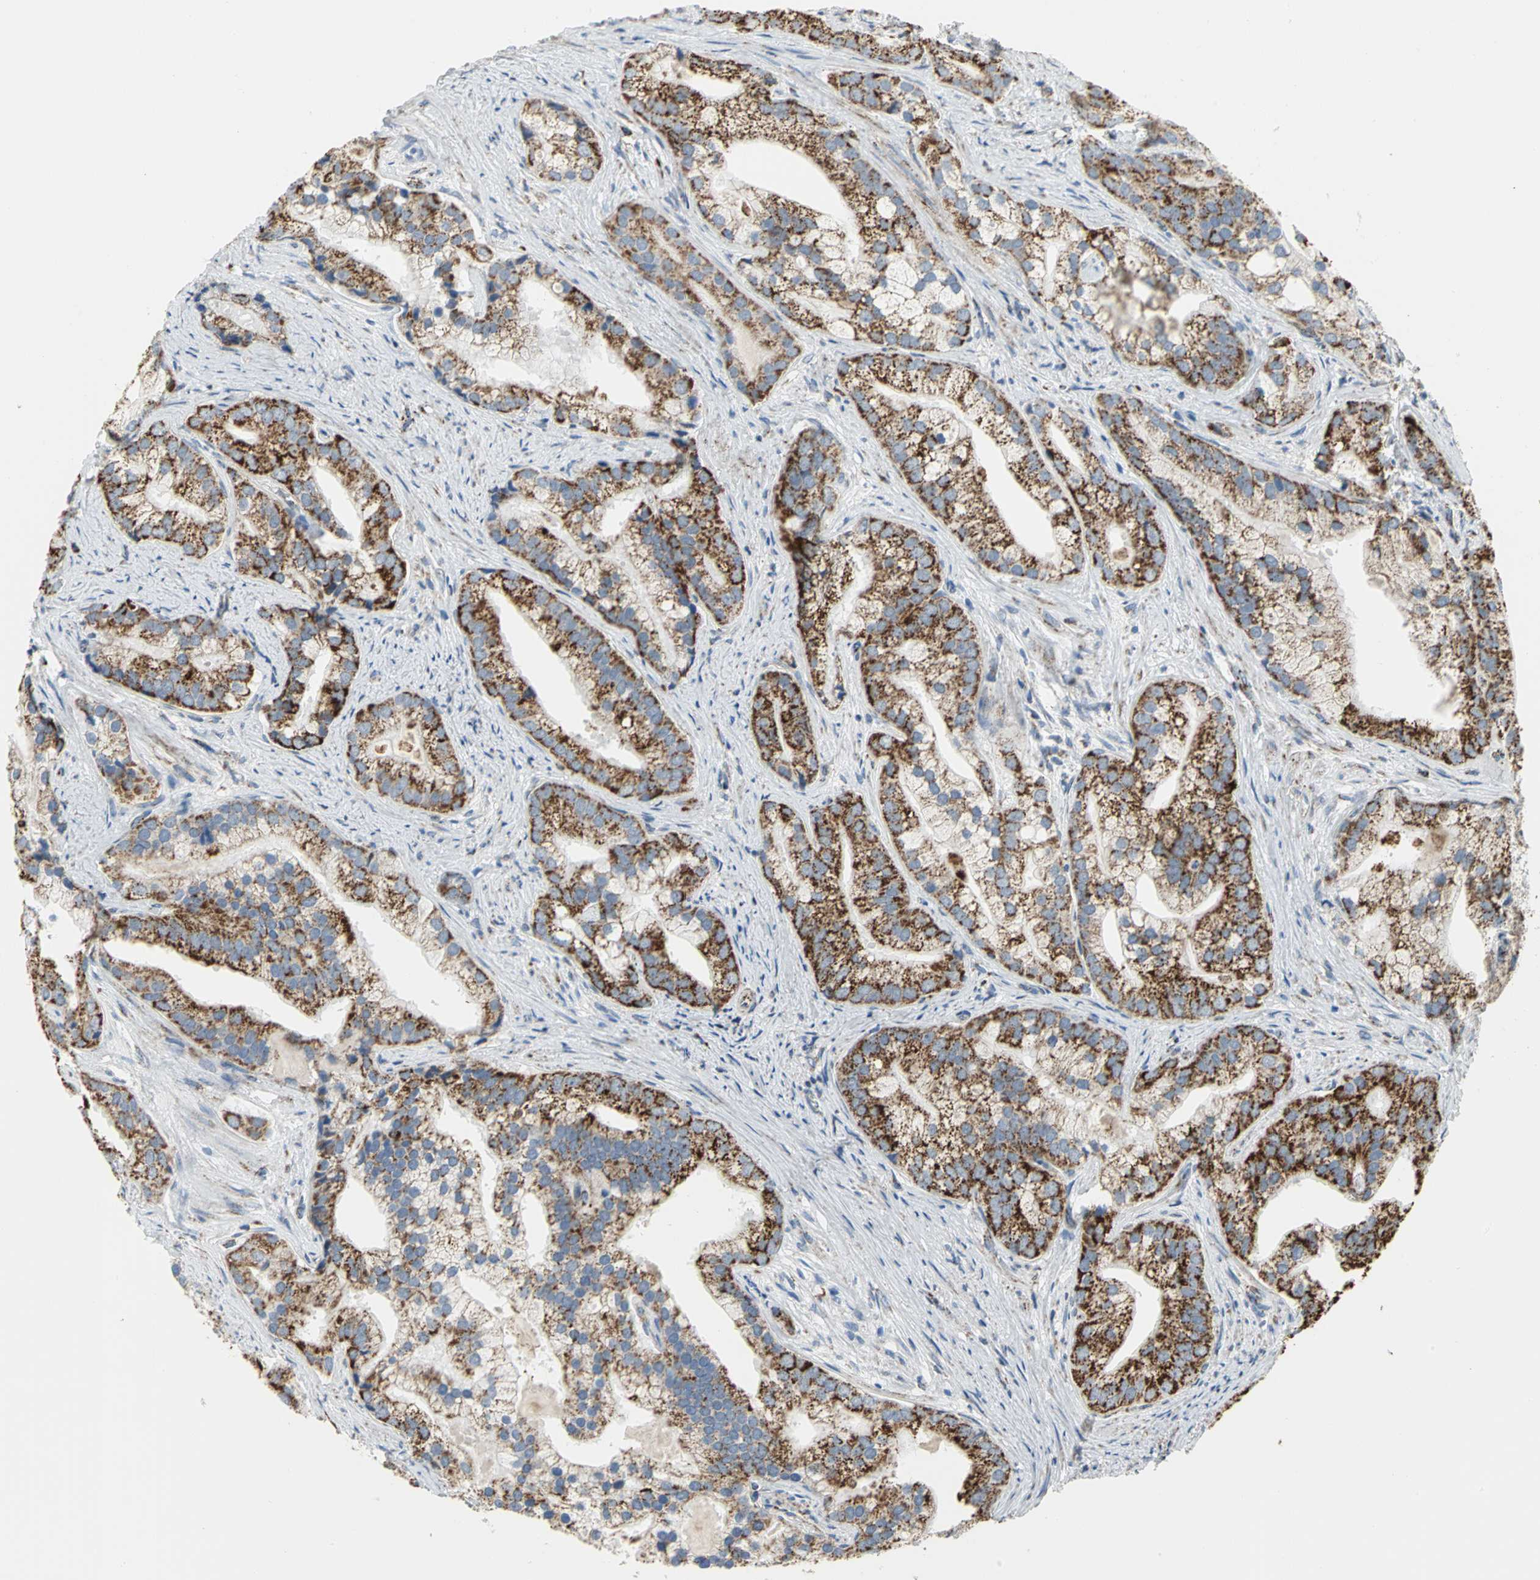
{"staining": {"intensity": "moderate", "quantity": ">75%", "location": "cytoplasmic/membranous"}, "tissue": "prostate cancer", "cell_type": "Tumor cells", "image_type": "cancer", "snomed": [{"axis": "morphology", "description": "Adenocarcinoma, Low grade"}, {"axis": "topography", "description": "Prostate"}], "caption": "Immunohistochemical staining of prostate low-grade adenocarcinoma exhibits moderate cytoplasmic/membranous protein expression in approximately >75% of tumor cells. (brown staining indicates protein expression, while blue staining denotes nuclei).", "gene": "NTRK1", "patient": {"sex": "male", "age": 71}}